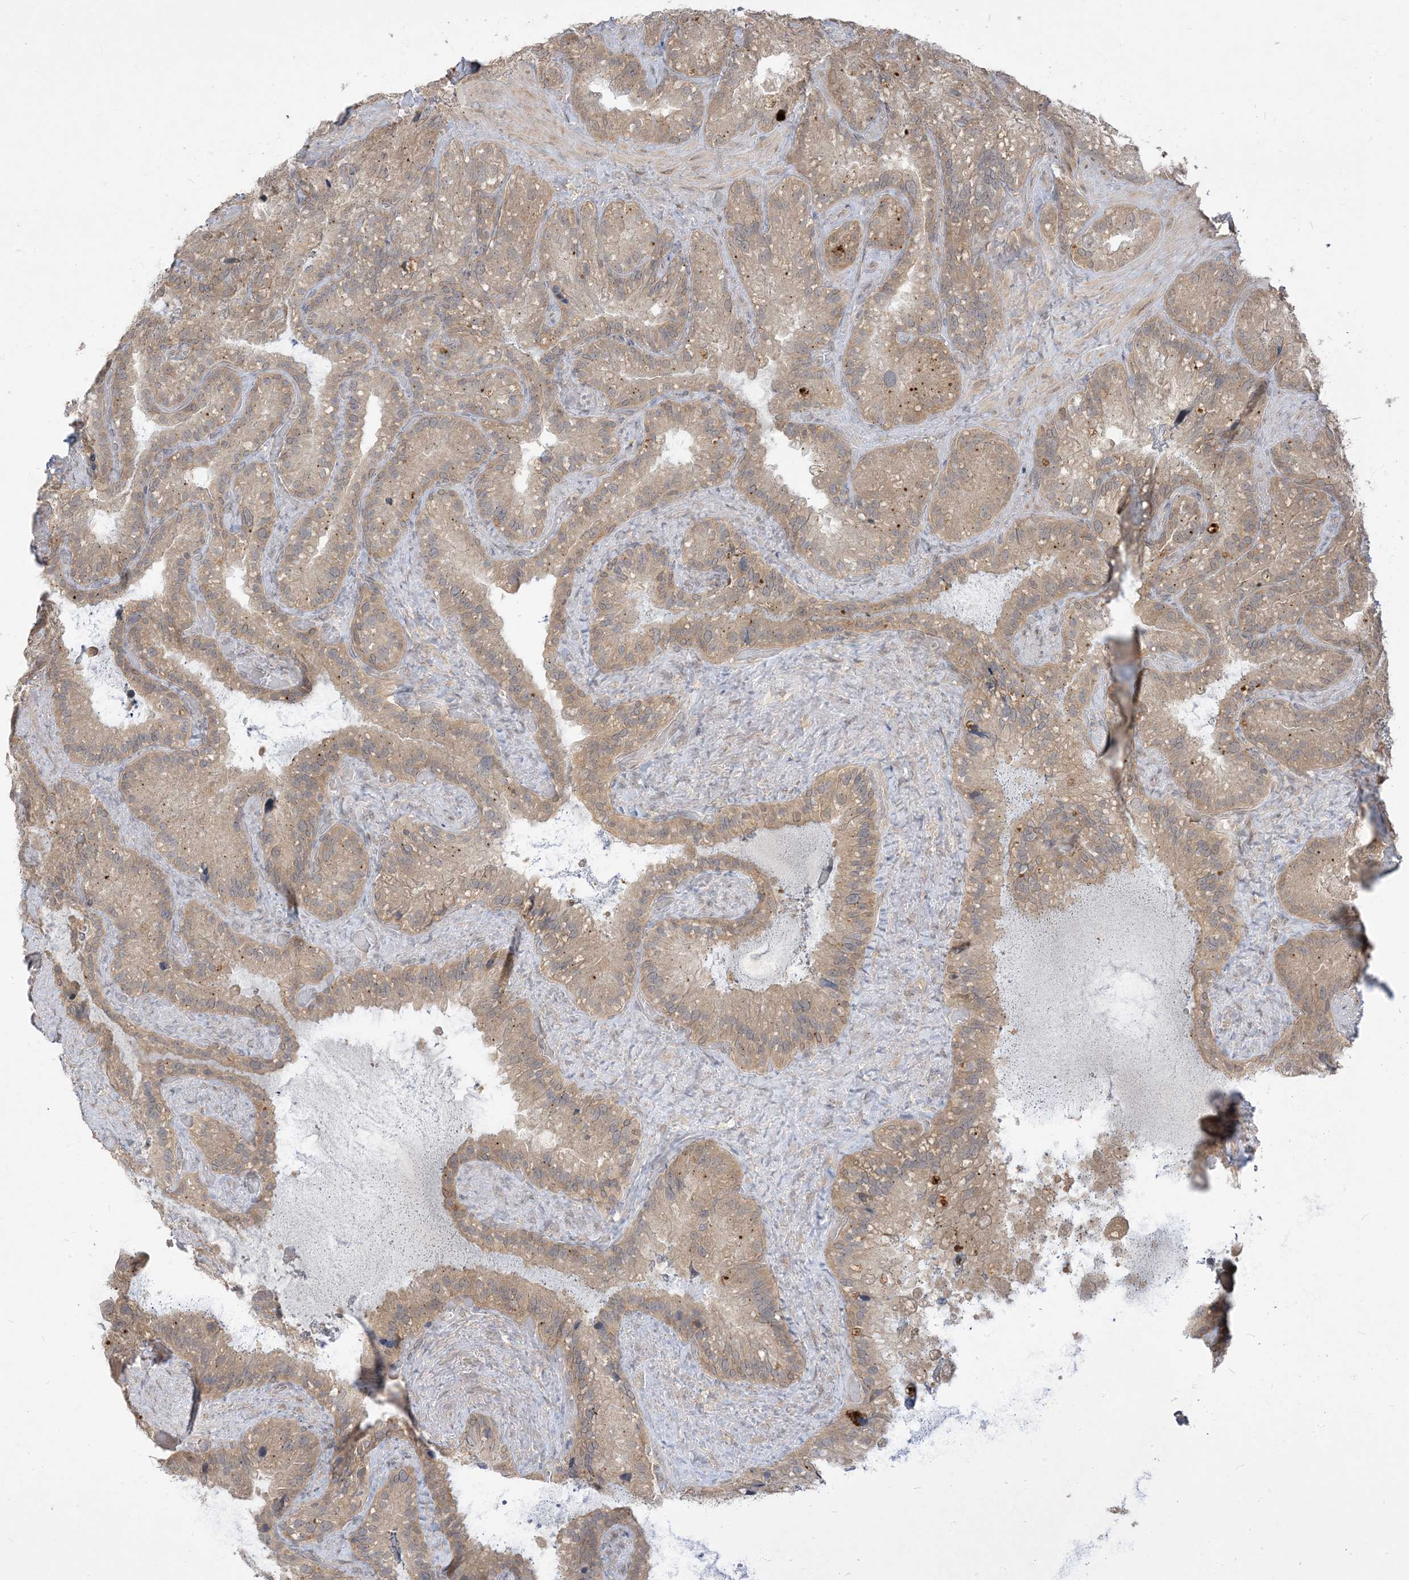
{"staining": {"intensity": "weak", "quantity": ">75%", "location": "cytoplasmic/membranous"}, "tissue": "seminal vesicle", "cell_type": "Glandular cells", "image_type": "normal", "snomed": [{"axis": "morphology", "description": "Normal tissue, NOS"}, {"axis": "topography", "description": "Prostate"}, {"axis": "topography", "description": "Seminal veicle"}], "caption": "DAB immunohistochemical staining of normal seminal vesicle exhibits weak cytoplasmic/membranous protein expression in approximately >75% of glandular cells.", "gene": "TBCC", "patient": {"sex": "male", "age": 68}}